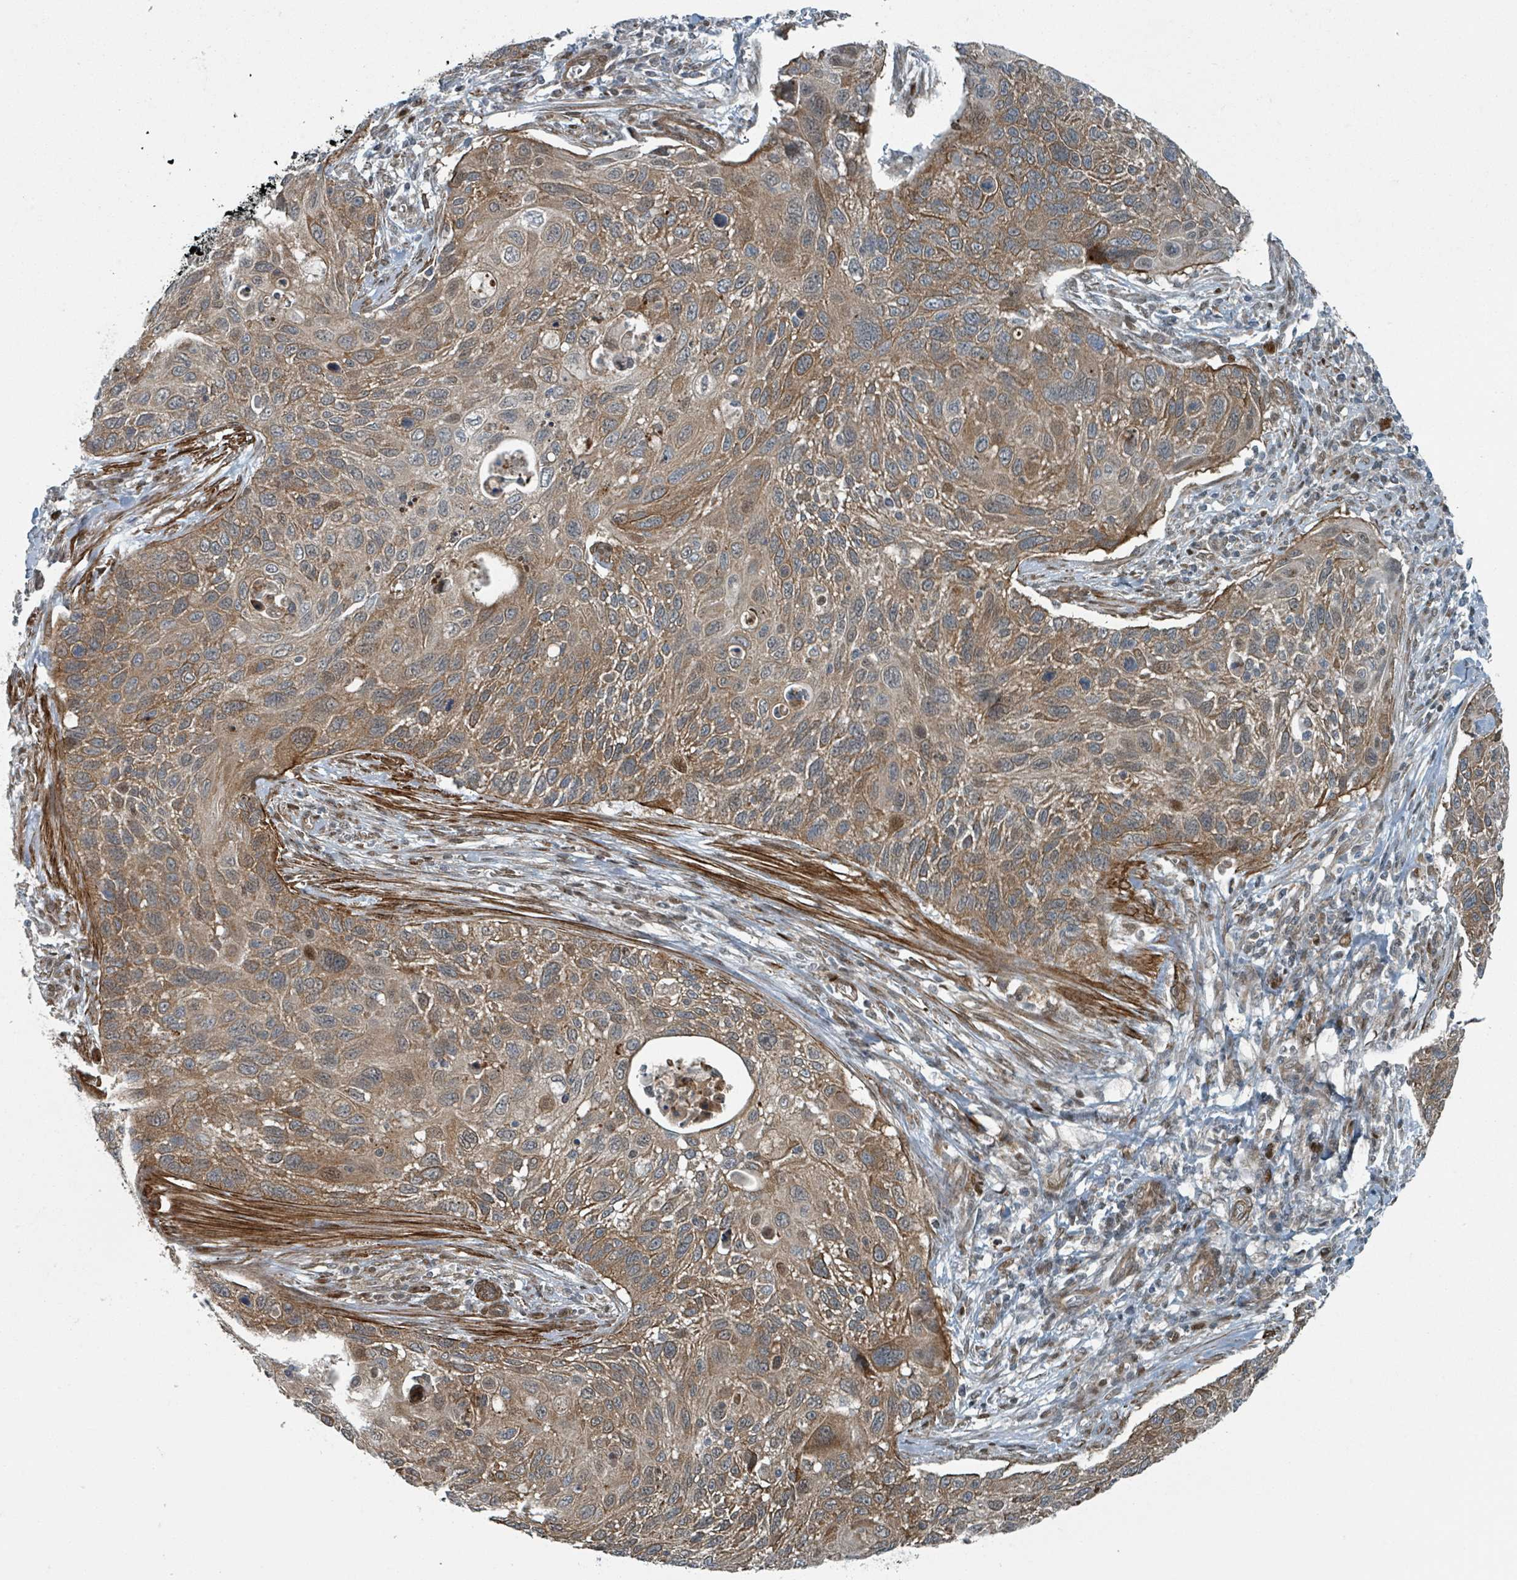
{"staining": {"intensity": "moderate", "quantity": ">75%", "location": "cytoplasmic/membranous"}, "tissue": "cervical cancer", "cell_type": "Tumor cells", "image_type": "cancer", "snomed": [{"axis": "morphology", "description": "Squamous cell carcinoma, NOS"}, {"axis": "topography", "description": "Cervix"}], "caption": "DAB immunohistochemical staining of human cervical cancer (squamous cell carcinoma) displays moderate cytoplasmic/membranous protein positivity in approximately >75% of tumor cells.", "gene": "RHPN2", "patient": {"sex": "female", "age": 70}}